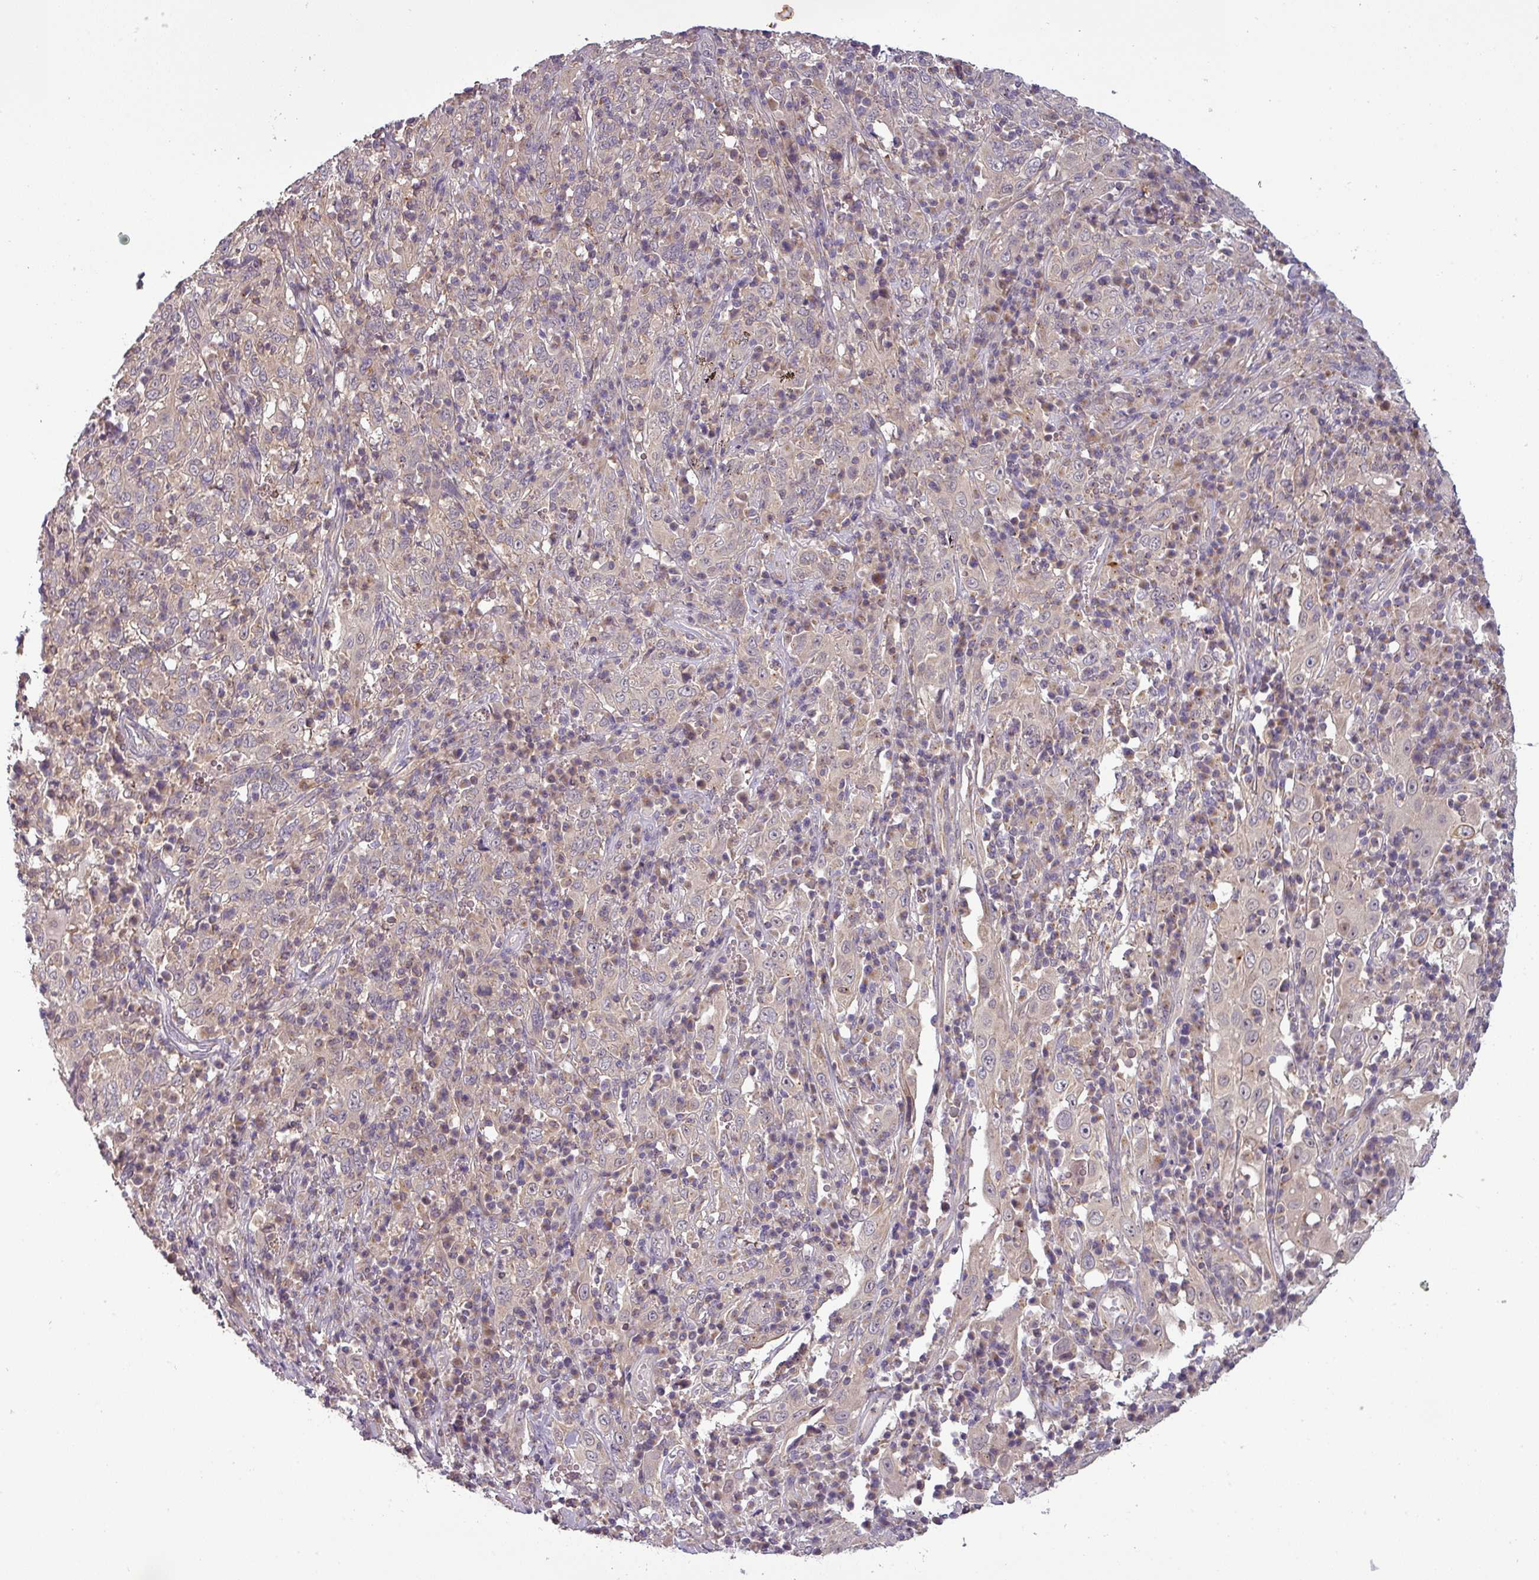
{"staining": {"intensity": "negative", "quantity": "none", "location": "none"}, "tissue": "cervical cancer", "cell_type": "Tumor cells", "image_type": "cancer", "snomed": [{"axis": "morphology", "description": "Squamous cell carcinoma, NOS"}, {"axis": "topography", "description": "Cervix"}], "caption": "IHC of cervical cancer (squamous cell carcinoma) demonstrates no expression in tumor cells. (Stains: DAB (3,3'-diaminobenzidine) immunohistochemistry with hematoxylin counter stain, Microscopy: brightfield microscopy at high magnification).", "gene": "NIN", "patient": {"sex": "female", "age": 46}}